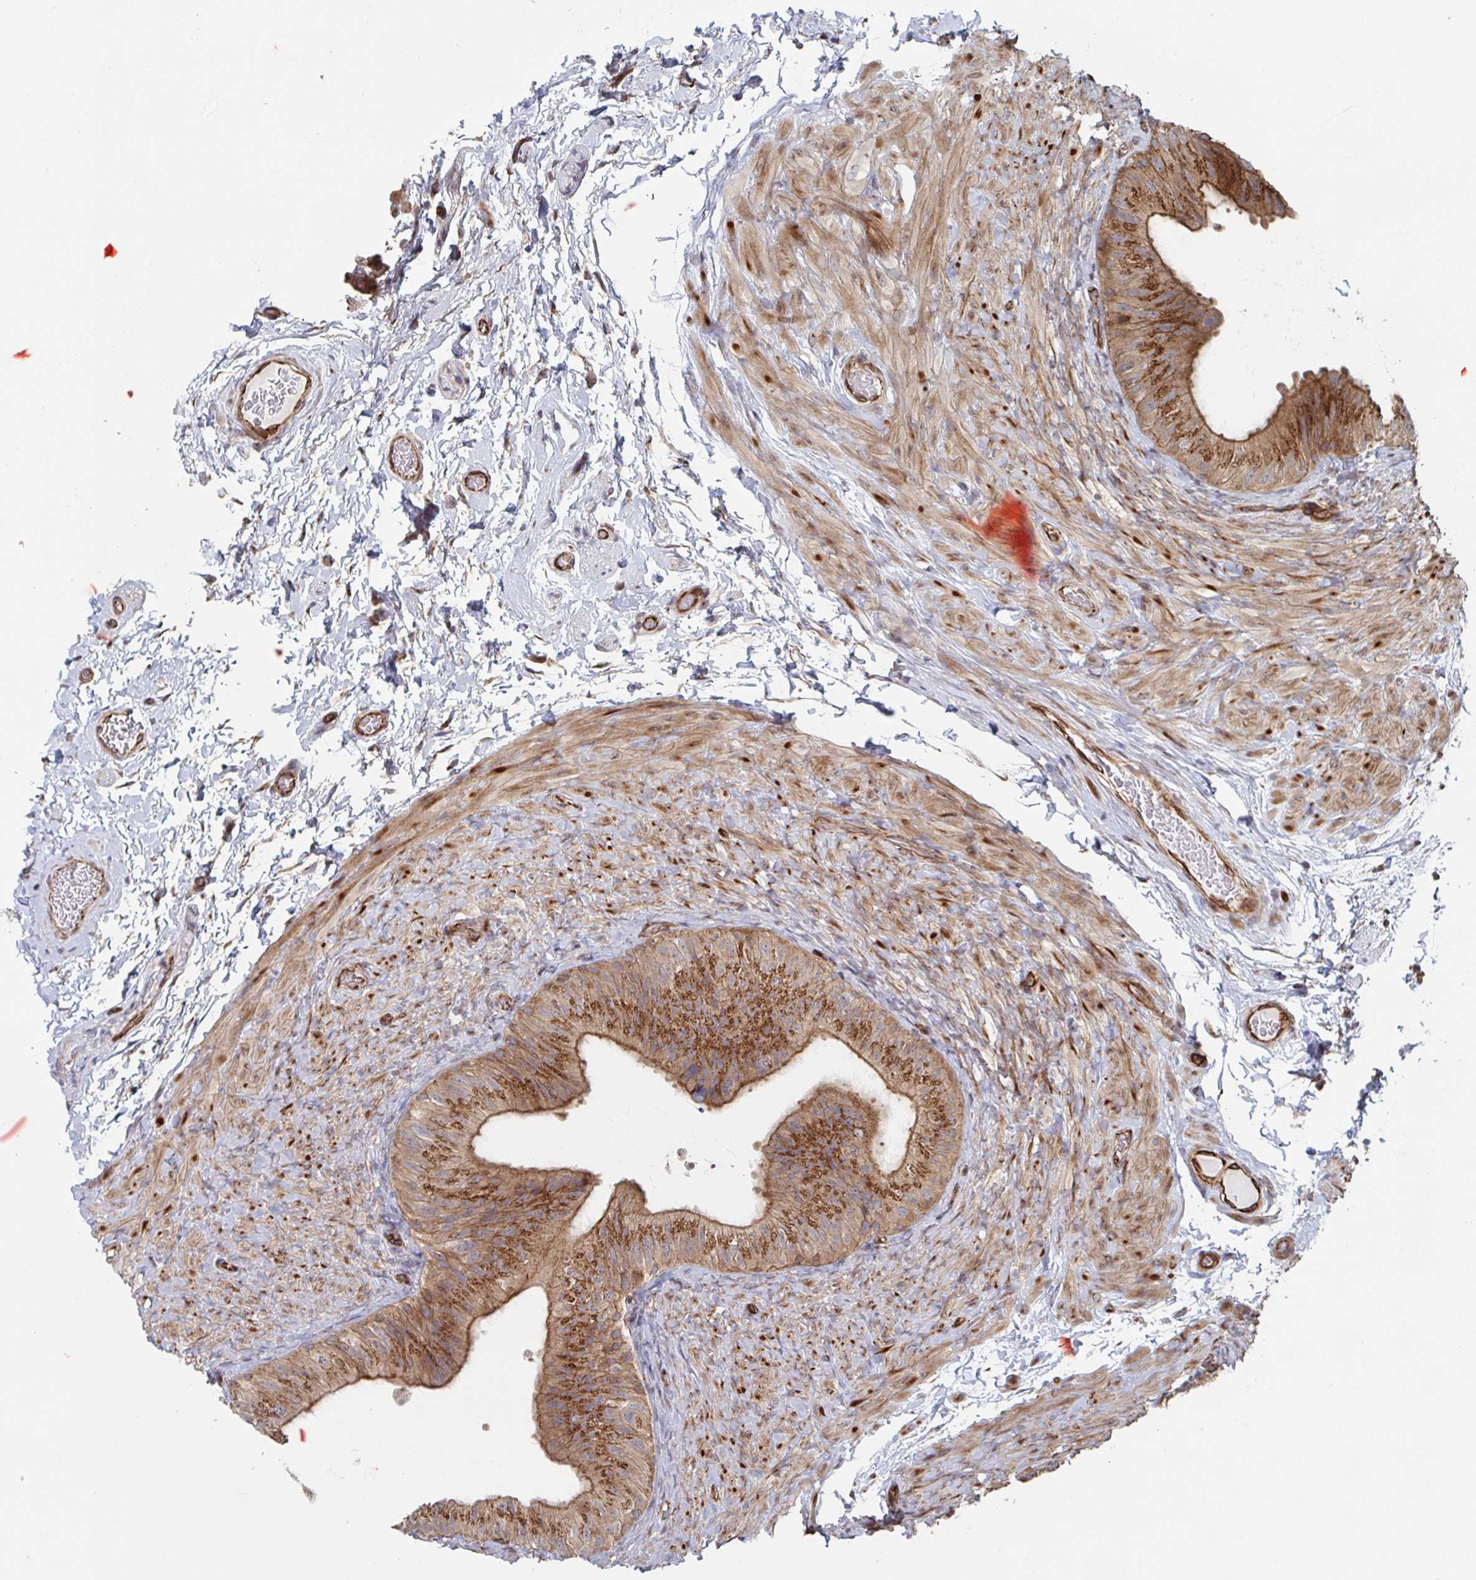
{"staining": {"intensity": "moderate", "quantity": ">75%", "location": "cytoplasmic/membranous"}, "tissue": "epididymis", "cell_type": "Glandular cells", "image_type": "normal", "snomed": [{"axis": "morphology", "description": "Normal tissue, NOS"}, {"axis": "topography", "description": "Epididymis, spermatic cord, NOS"}, {"axis": "topography", "description": "Epididymis"}], "caption": "An image of epididymis stained for a protein shows moderate cytoplasmic/membranous brown staining in glandular cells.", "gene": "DVL3", "patient": {"sex": "male", "age": 31}}